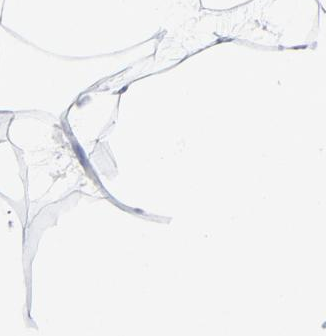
{"staining": {"intensity": "negative", "quantity": "none", "location": "none"}, "tissue": "adipose tissue", "cell_type": "Adipocytes", "image_type": "normal", "snomed": [{"axis": "morphology", "description": "Normal tissue, NOS"}, {"axis": "morphology", "description": "Duct carcinoma"}, {"axis": "topography", "description": "Breast"}, {"axis": "topography", "description": "Adipose tissue"}], "caption": "This is an immunohistochemistry histopathology image of unremarkable human adipose tissue. There is no staining in adipocytes.", "gene": "PAGE1", "patient": {"sex": "female", "age": 37}}